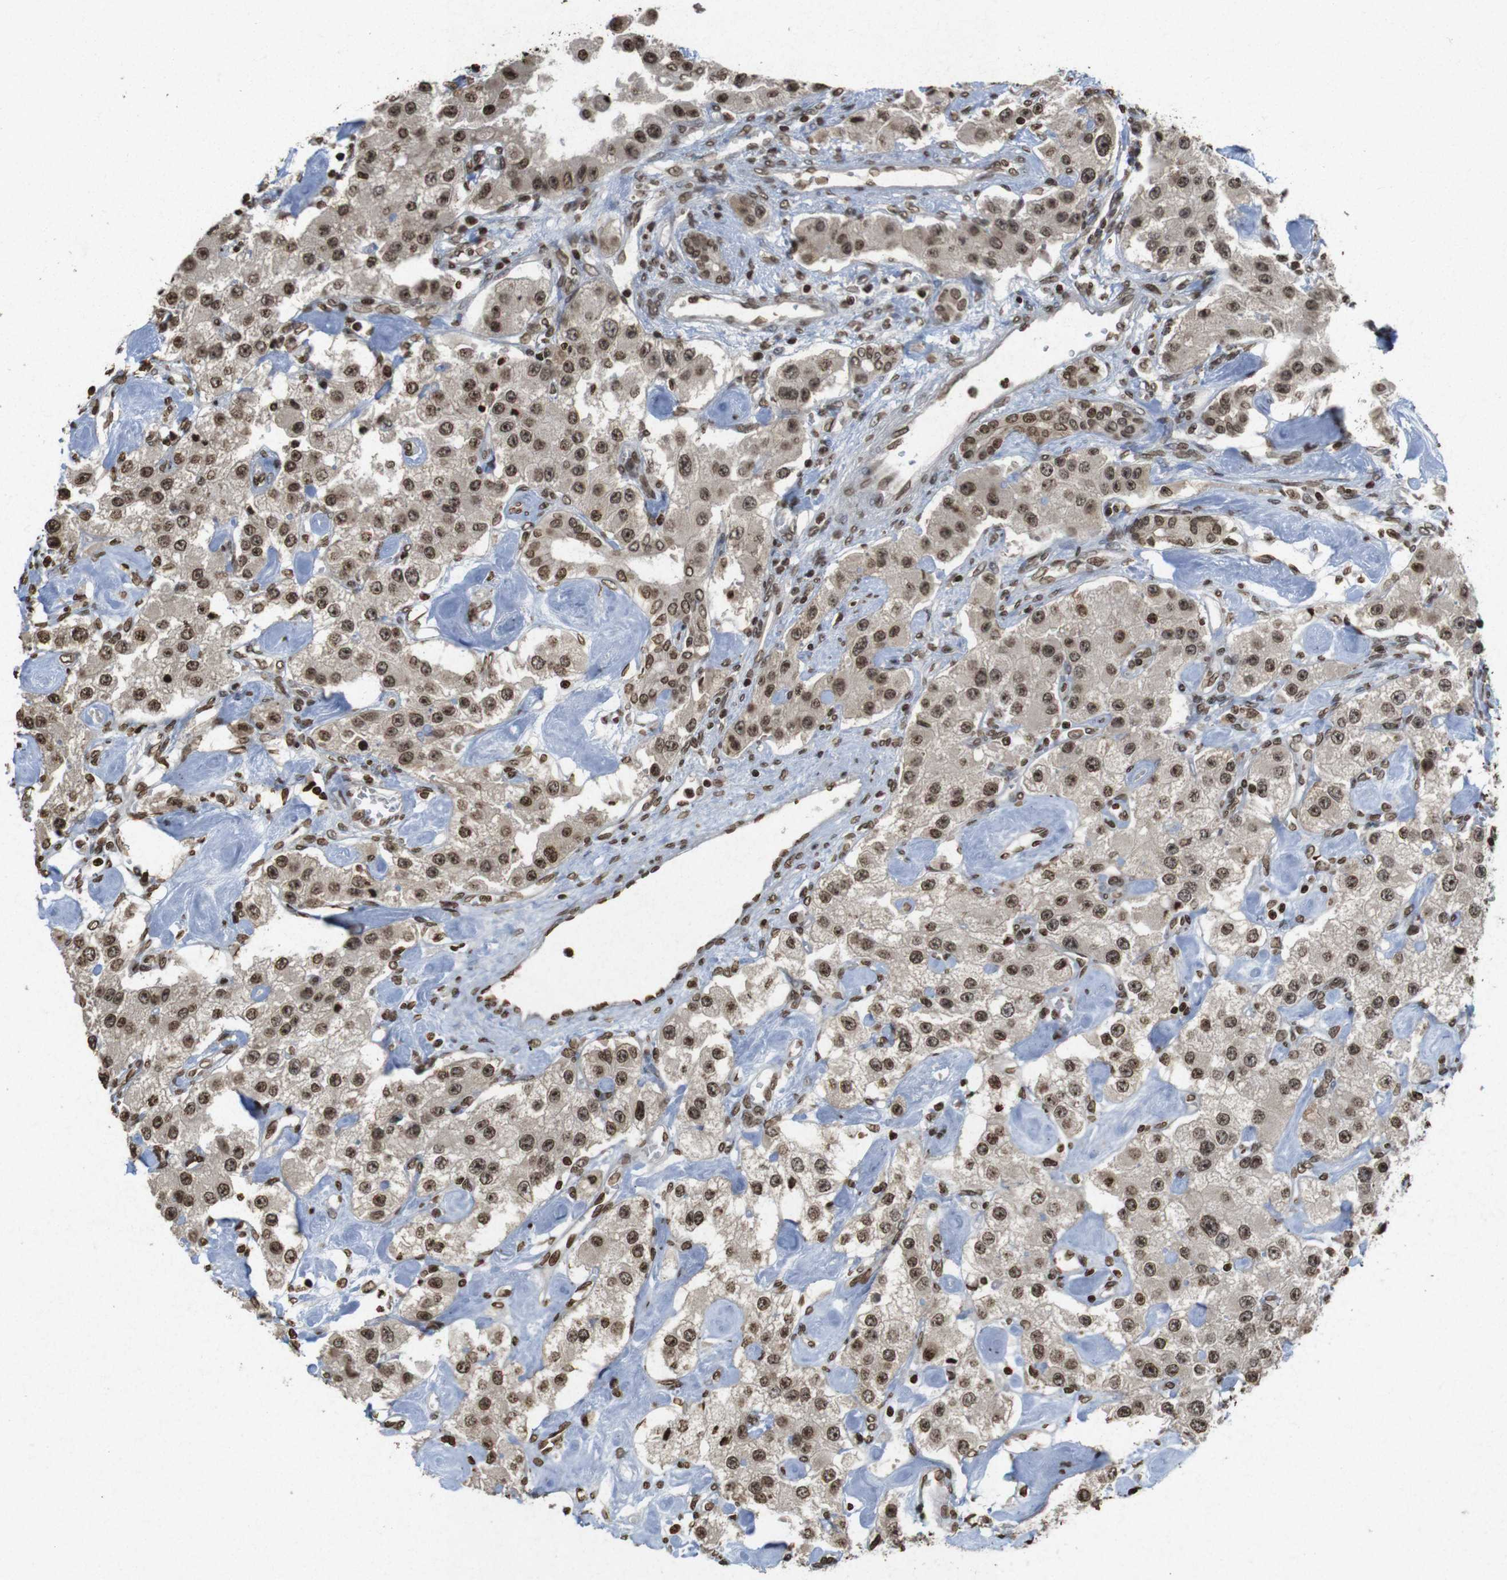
{"staining": {"intensity": "strong", "quantity": ">75%", "location": "cytoplasmic/membranous,nuclear"}, "tissue": "carcinoid", "cell_type": "Tumor cells", "image_type": "cancer", "snomed": [{"axis": "morphology", "description": "Carcinoid, malignant, NOS"}, {"axis": "topography", "description": "Pancreas"}], "caption": "Immunohistochemical staining of carcinoid displays high levels of strong cytoplasmic/membranous and nuclear protein positivity in approximately >75% of tumor cells.", "gene": "FOXA3", "patient": {"sex": "male", "age": 41}}